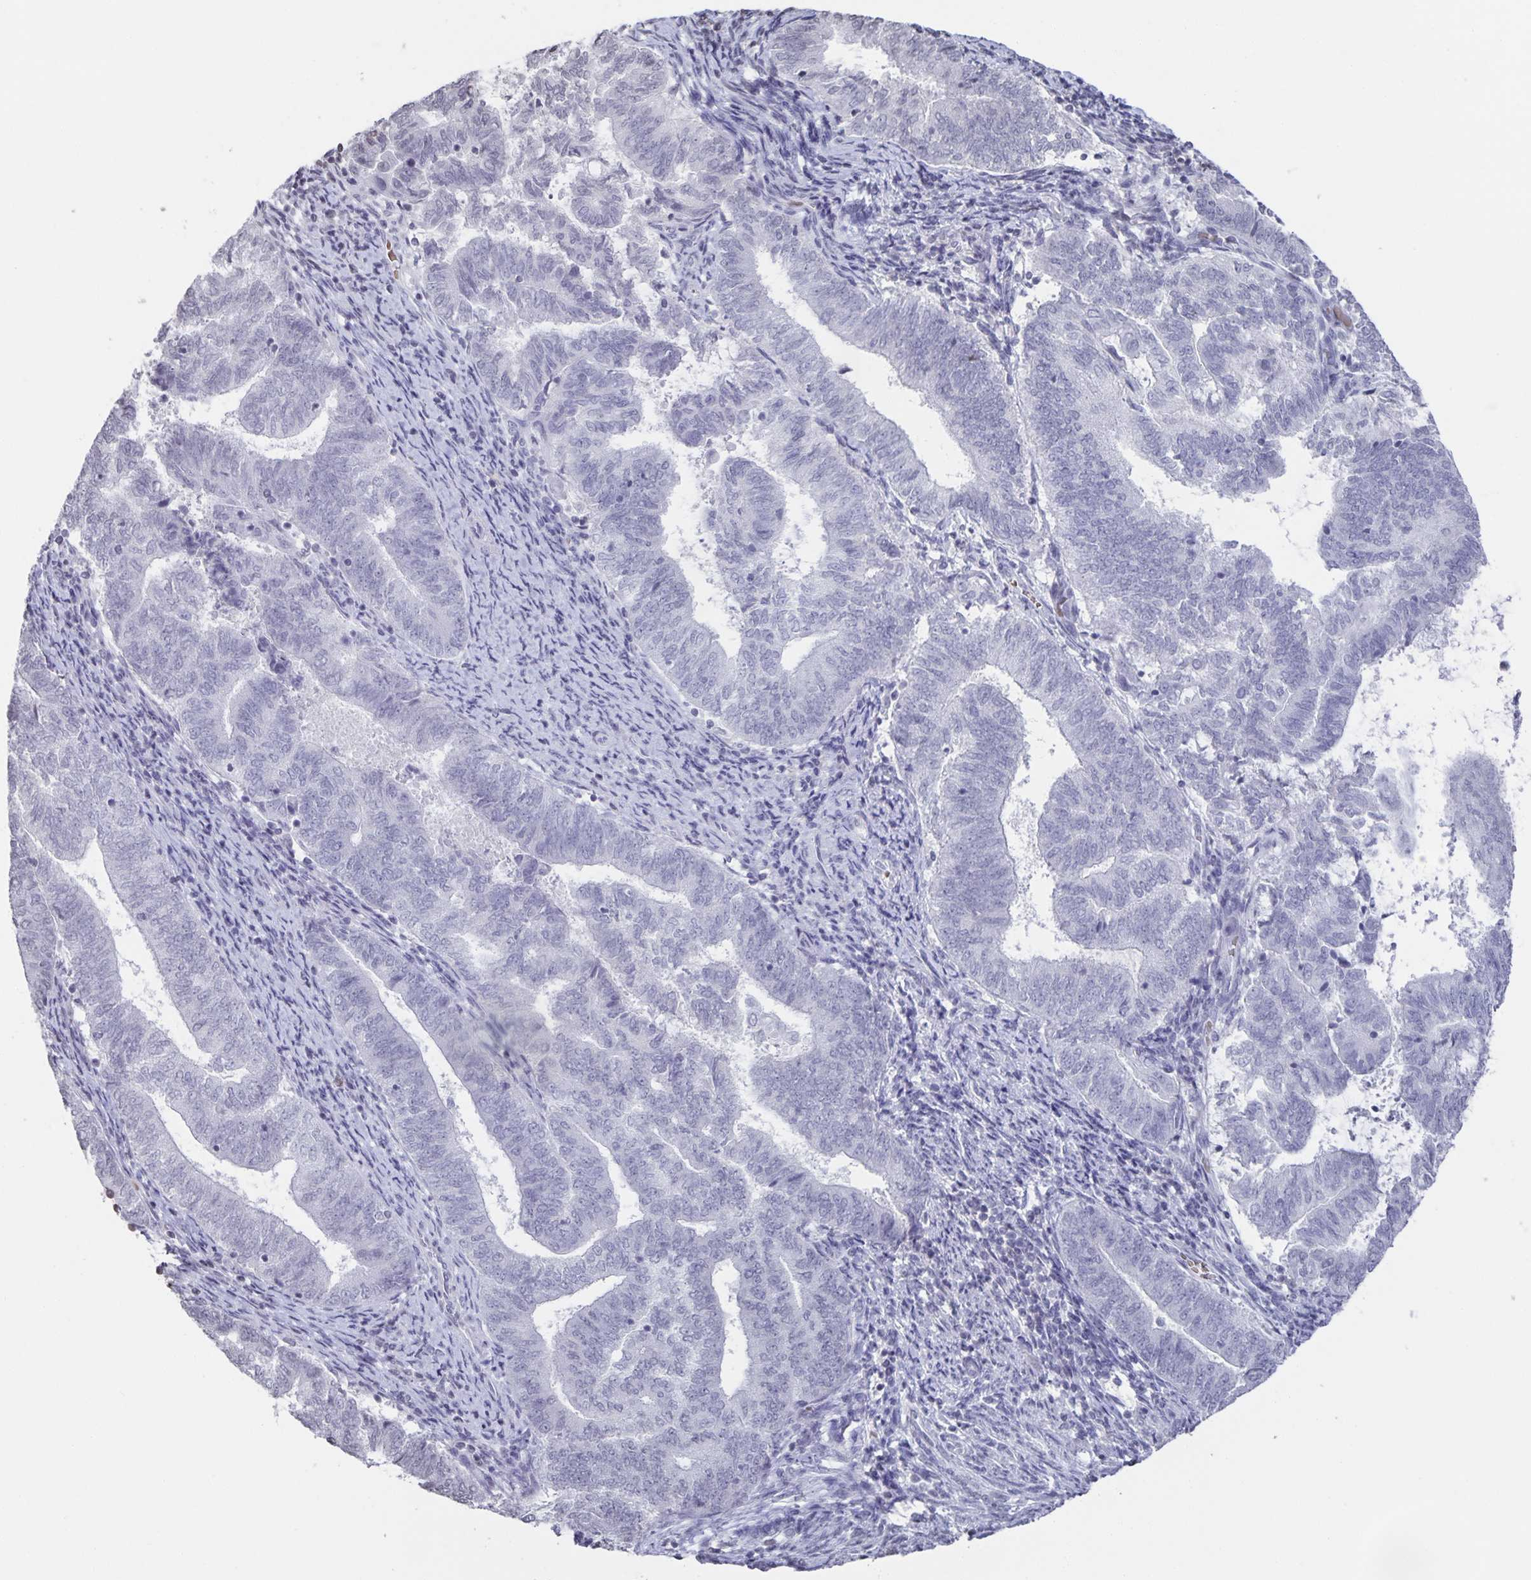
{"staining": {"intensity": "negative", "quantity": "none", "location": "none"}, "tissue": "endometrial cancer", "cell_type": "Tumor cells", "image_type": "cancer", "snomed": [{"axis": "morphology", "description": "Adenocarcinoma, NOS"}, {"axis": "topography", "description": "Endometrium"}], "caption": "Photomicrograph shows no protein positivity in tumor cells of endometrial cancer tissue. (Stains: DAB (3,3'-diaminobenzidine) immunohistochemistry (IHC) with hematoxylin counter stain, Microscopy: brightfield microscopy at high magnification).", "gene": "AQP4", "patient": {"sex": "female", "age": 65}}